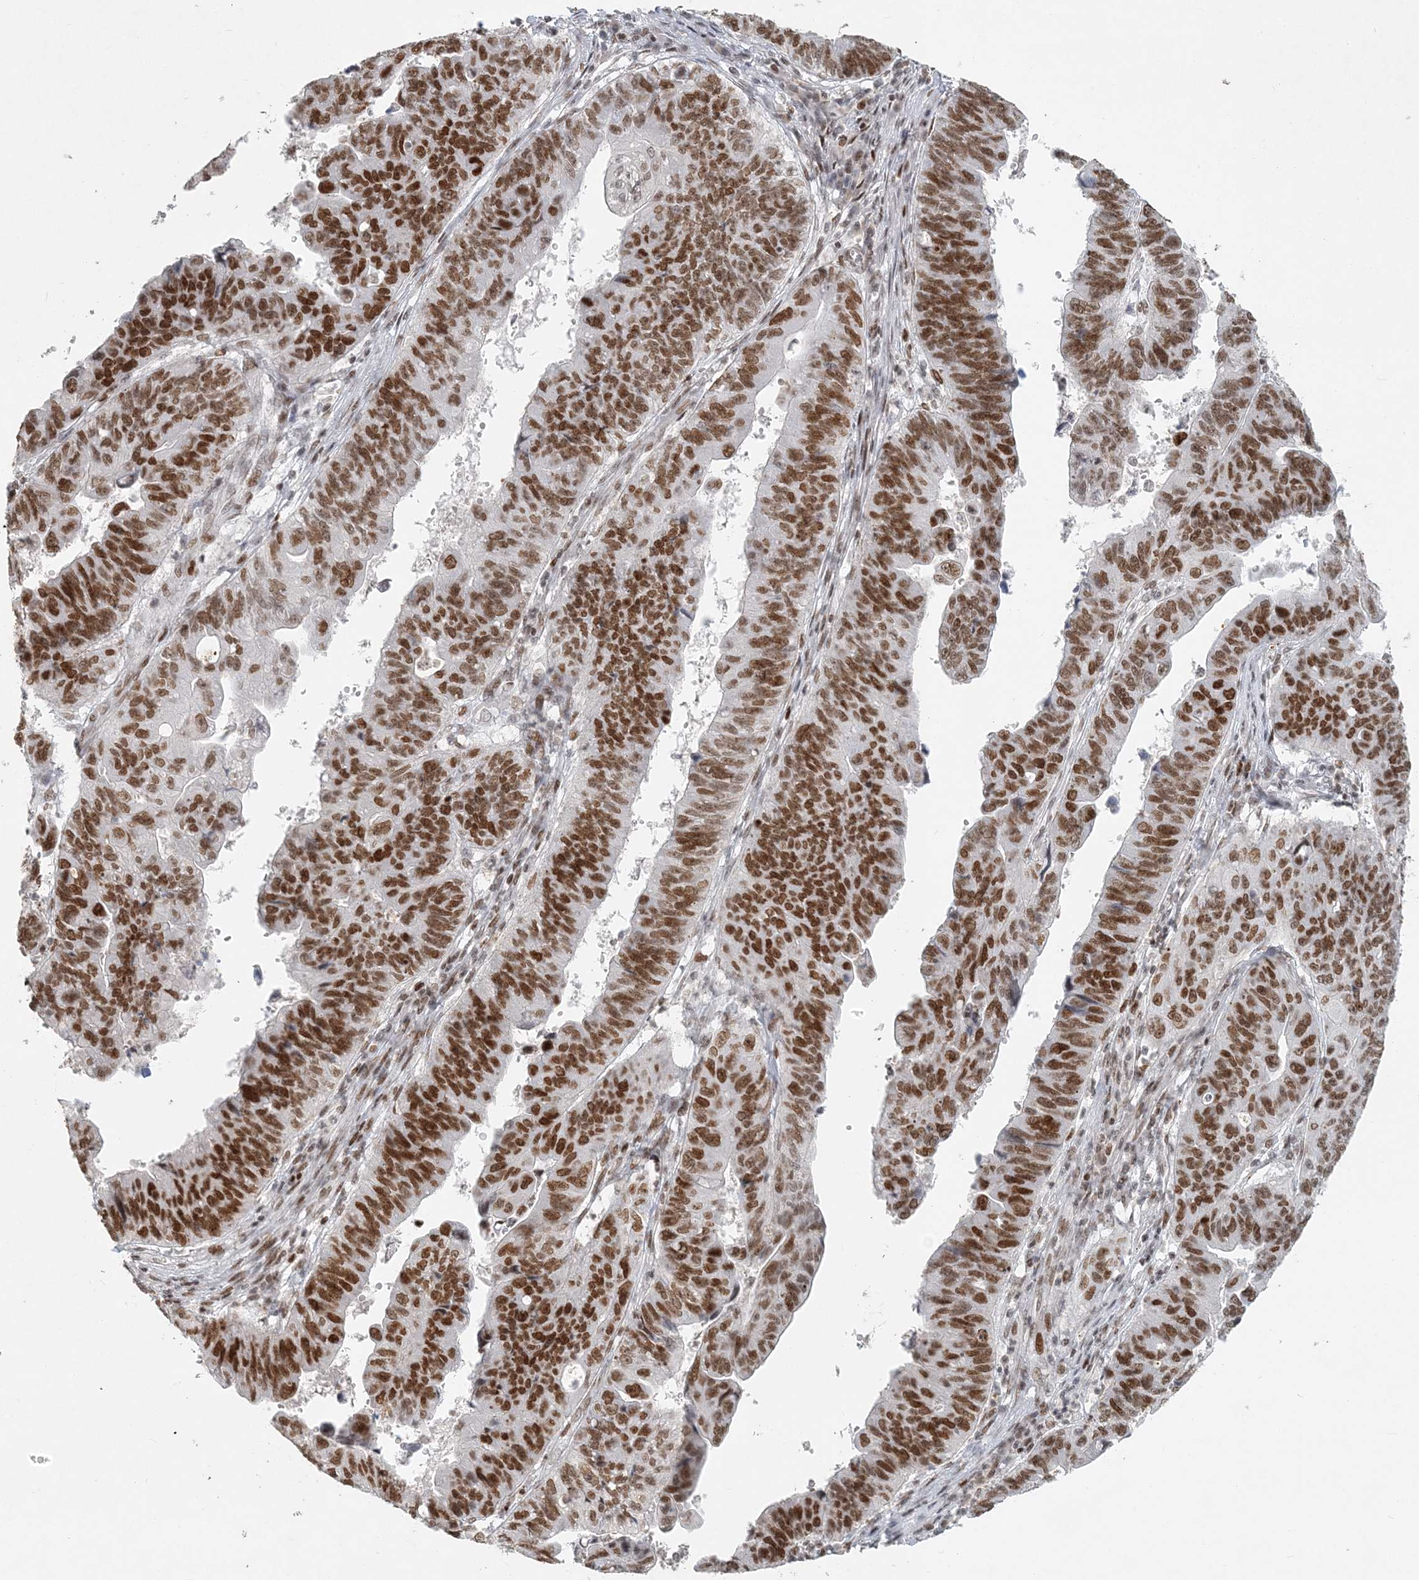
{"staining": {"intensity": "strong", "quantity": ">75%", "location": "nuclear"}, "tissue": "stomach cancer", "cell_type": "Tumor cells", "image_type": "cancer", "snomed": [{"axis": "morphology", "description": "Adenocarcinoma, NOS"}, {"axis": "topography", "description": "Stomach"}], "caption": "Brown immunohistochemical staining in stomach cancer exhibits strong nuclear positivity in about >75% of tumor cells.", "gene": "BAZ1B", "patient": {"sex": "male", "age": 59}}